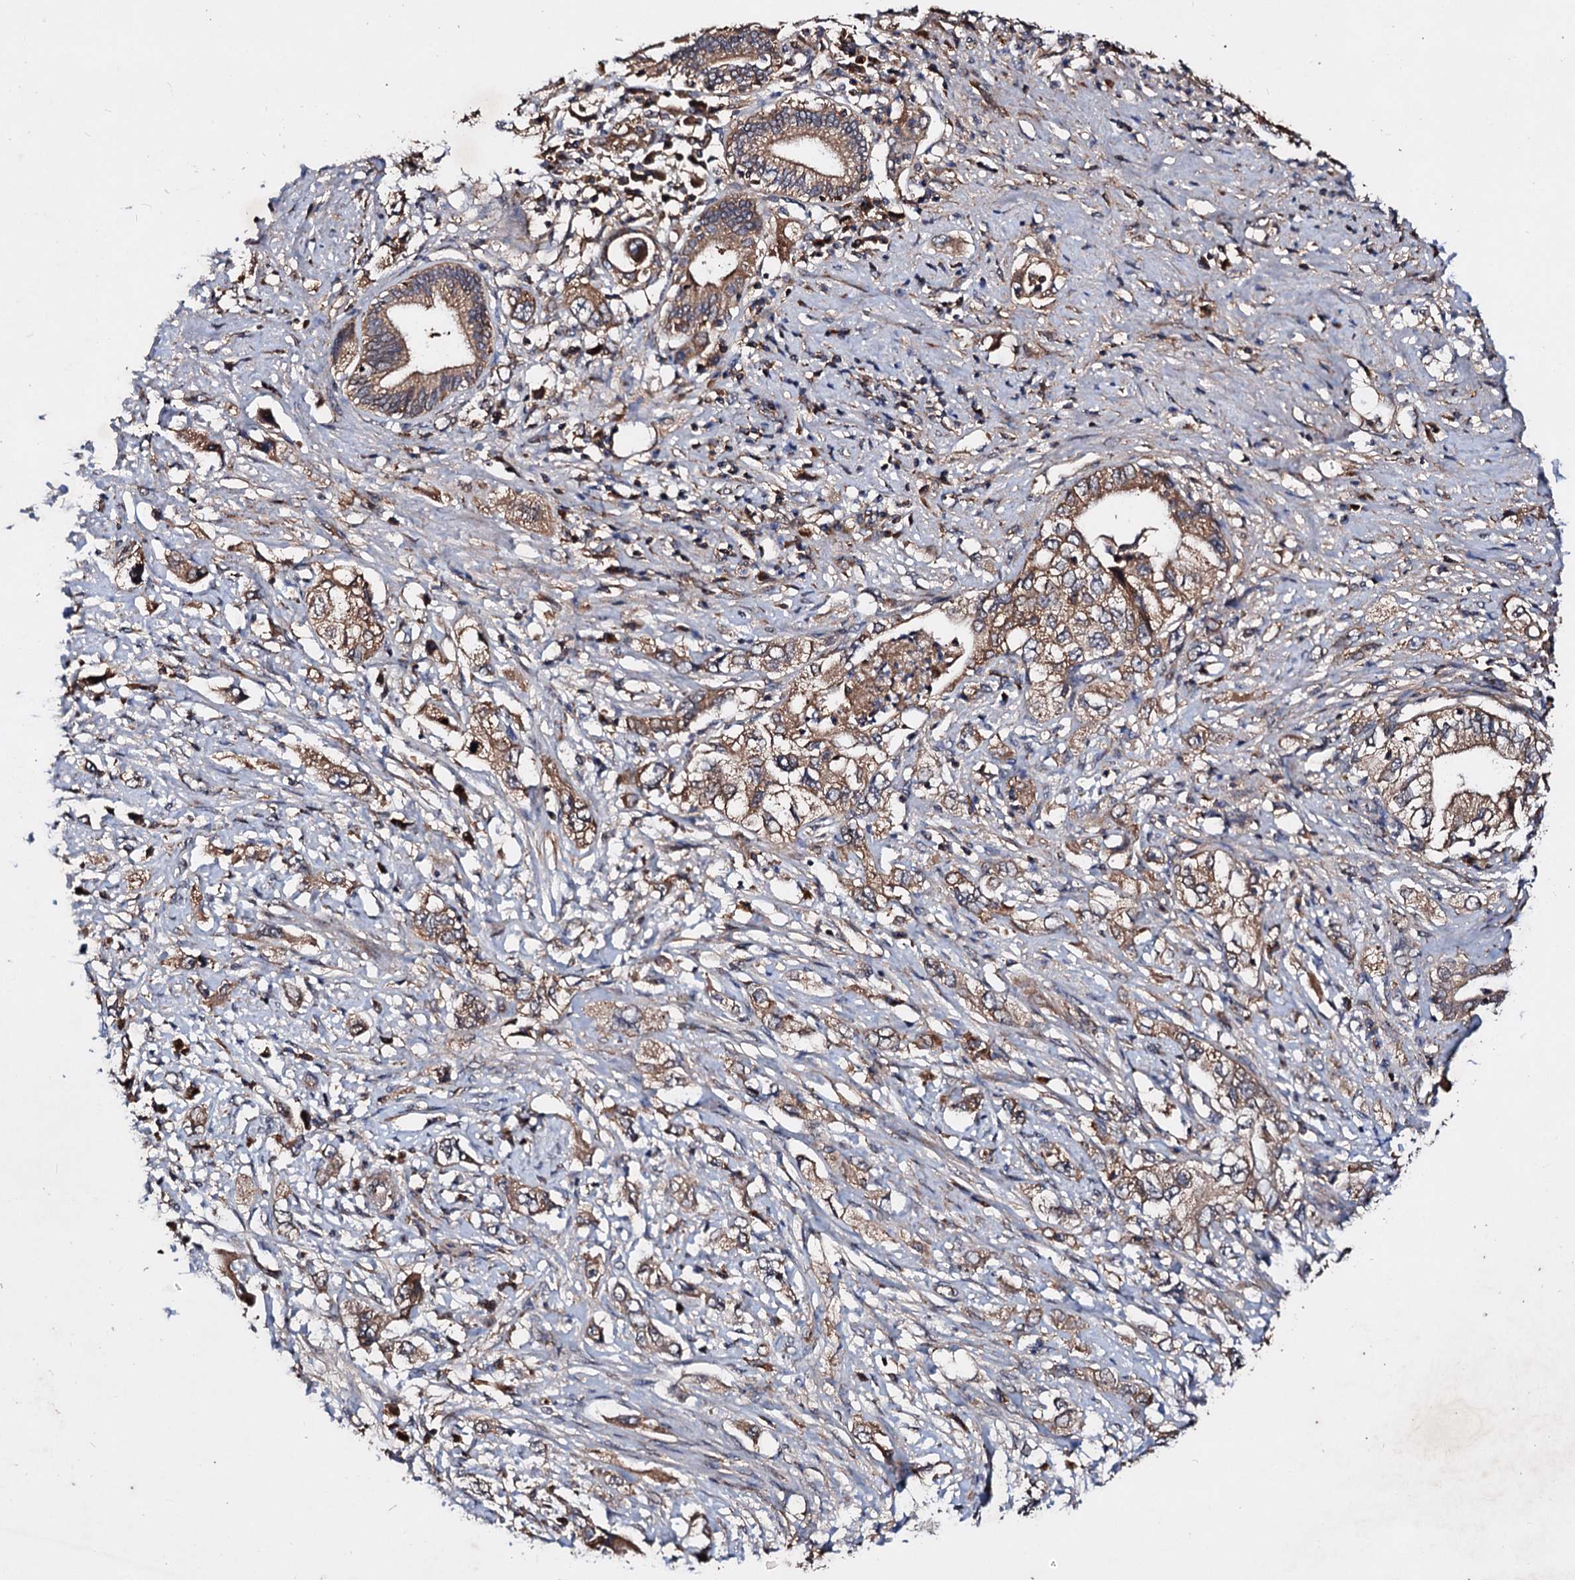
{"staining": {"intensity": "moderate", "quantity": ">75%", "location": "cytoplasmic/membranous"}, "tissue": "pancreatic cancer", "cell_type": "Tumor cells", "image_type": "cancer", "snomed": [{"axis": "morphology", "description": "Adenocarcinoma, NOS"}, {"axis": "topography", "description": "Pancreas"}], "caption": "Tumor cells display medium levels of moderate cytoplasmic/membranous staining in approximately >75% of cells in adenocarcinoma (pancreatic).", "gene": "EXTL1", "patient": {"sex": "female", "age": 73}}